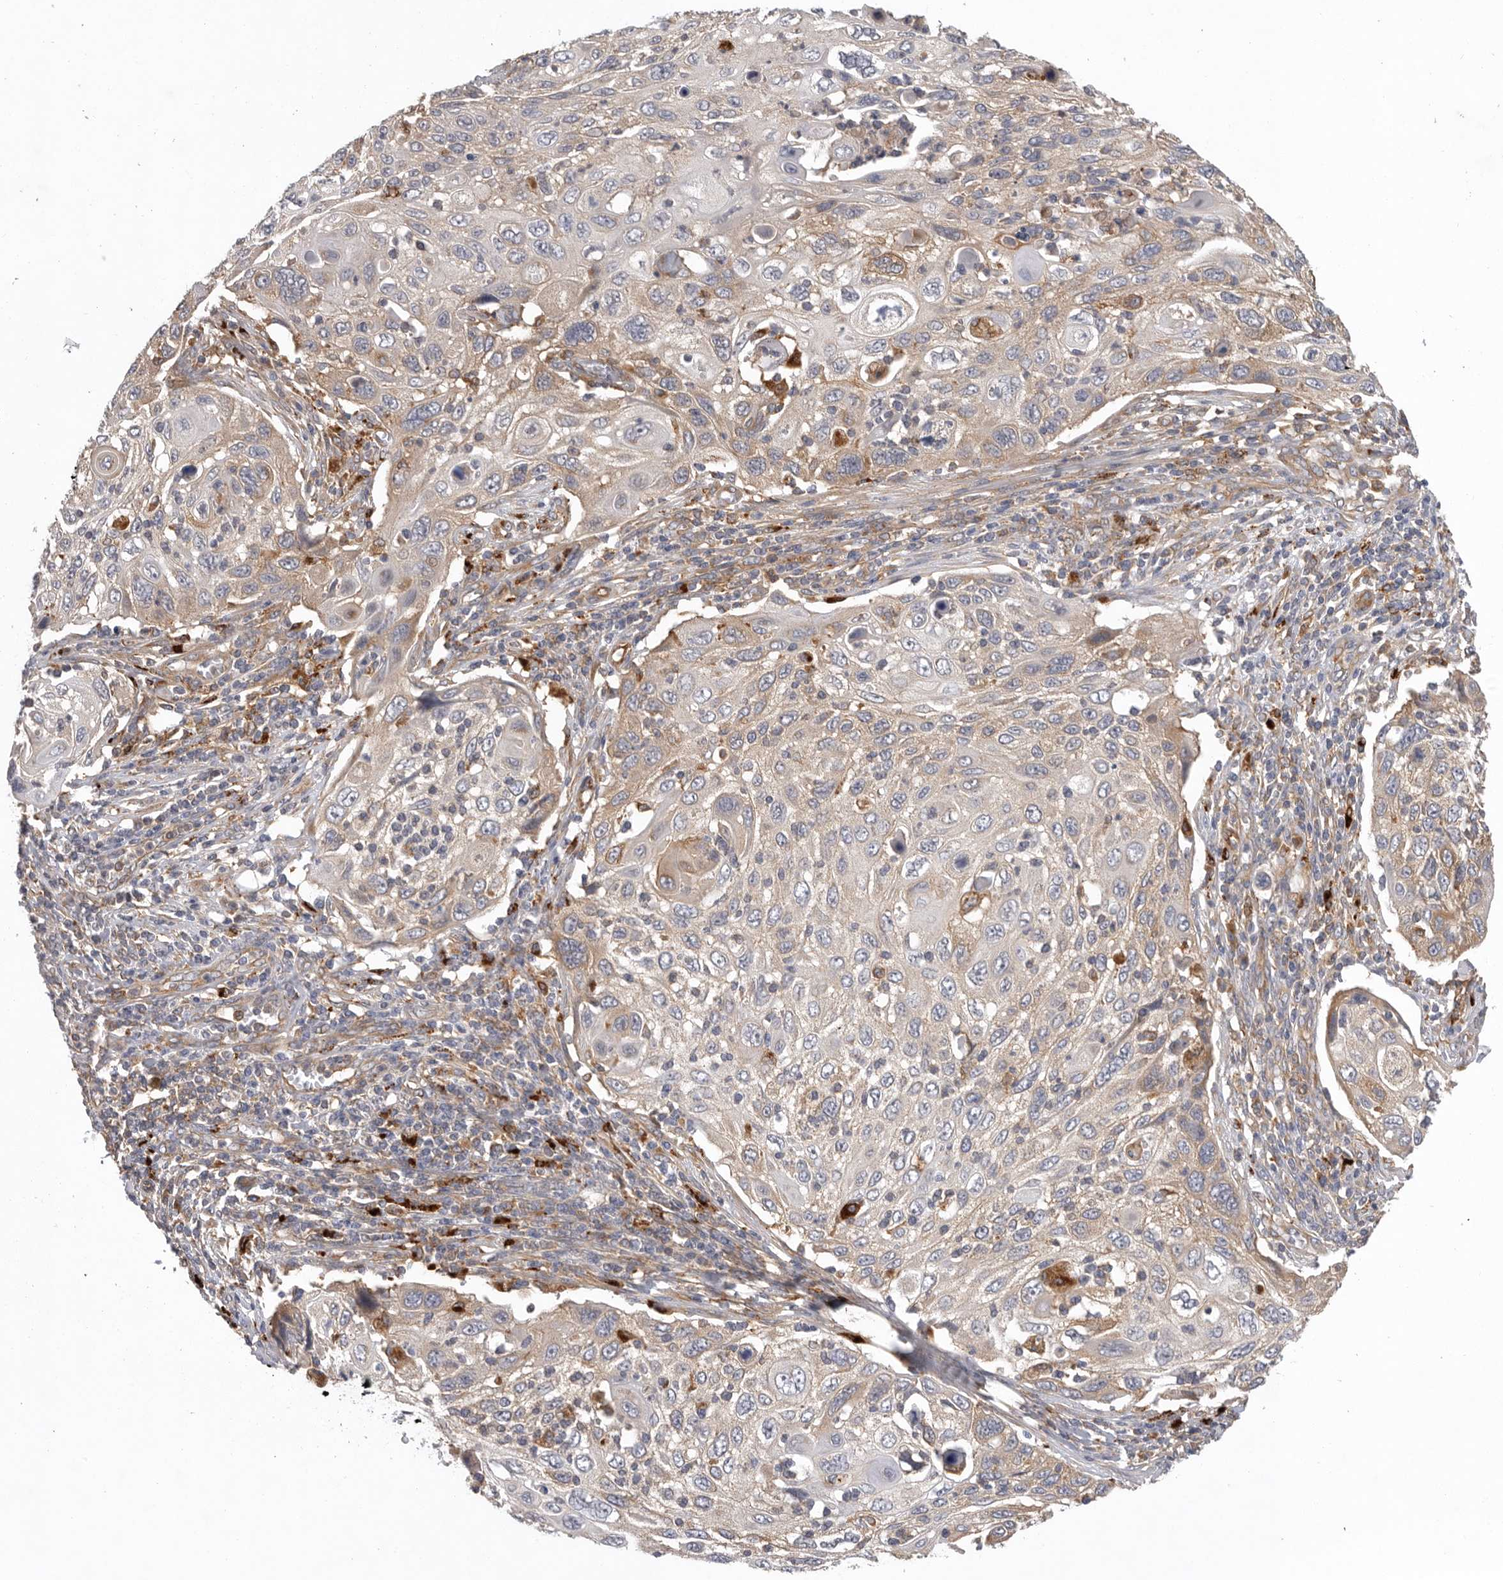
{"staining": {"intensity": "weak", "quantity": "<25%", "location": "cytoplasmic/membranous"}, "tissue": "cervical cancer", "cell_type": "Tumor cells", "image_type": "cancer", "snomed": [{"axis": "morphology", "description": "Squamous cell carcinoma, NOS"}, {"axis": "topography", "description": "Cervix"}], "caption": "An immunohistochemistry image of cervical squamous cell carcinoma is shown. There is no staining in tumor cells of cervical squamous cell carcinoma. (Brightfield microscopy of DAB immunohistochemistry at high magnification).", "gene": "C1orf109", "patient": {"sex": "female", "age": 70}}